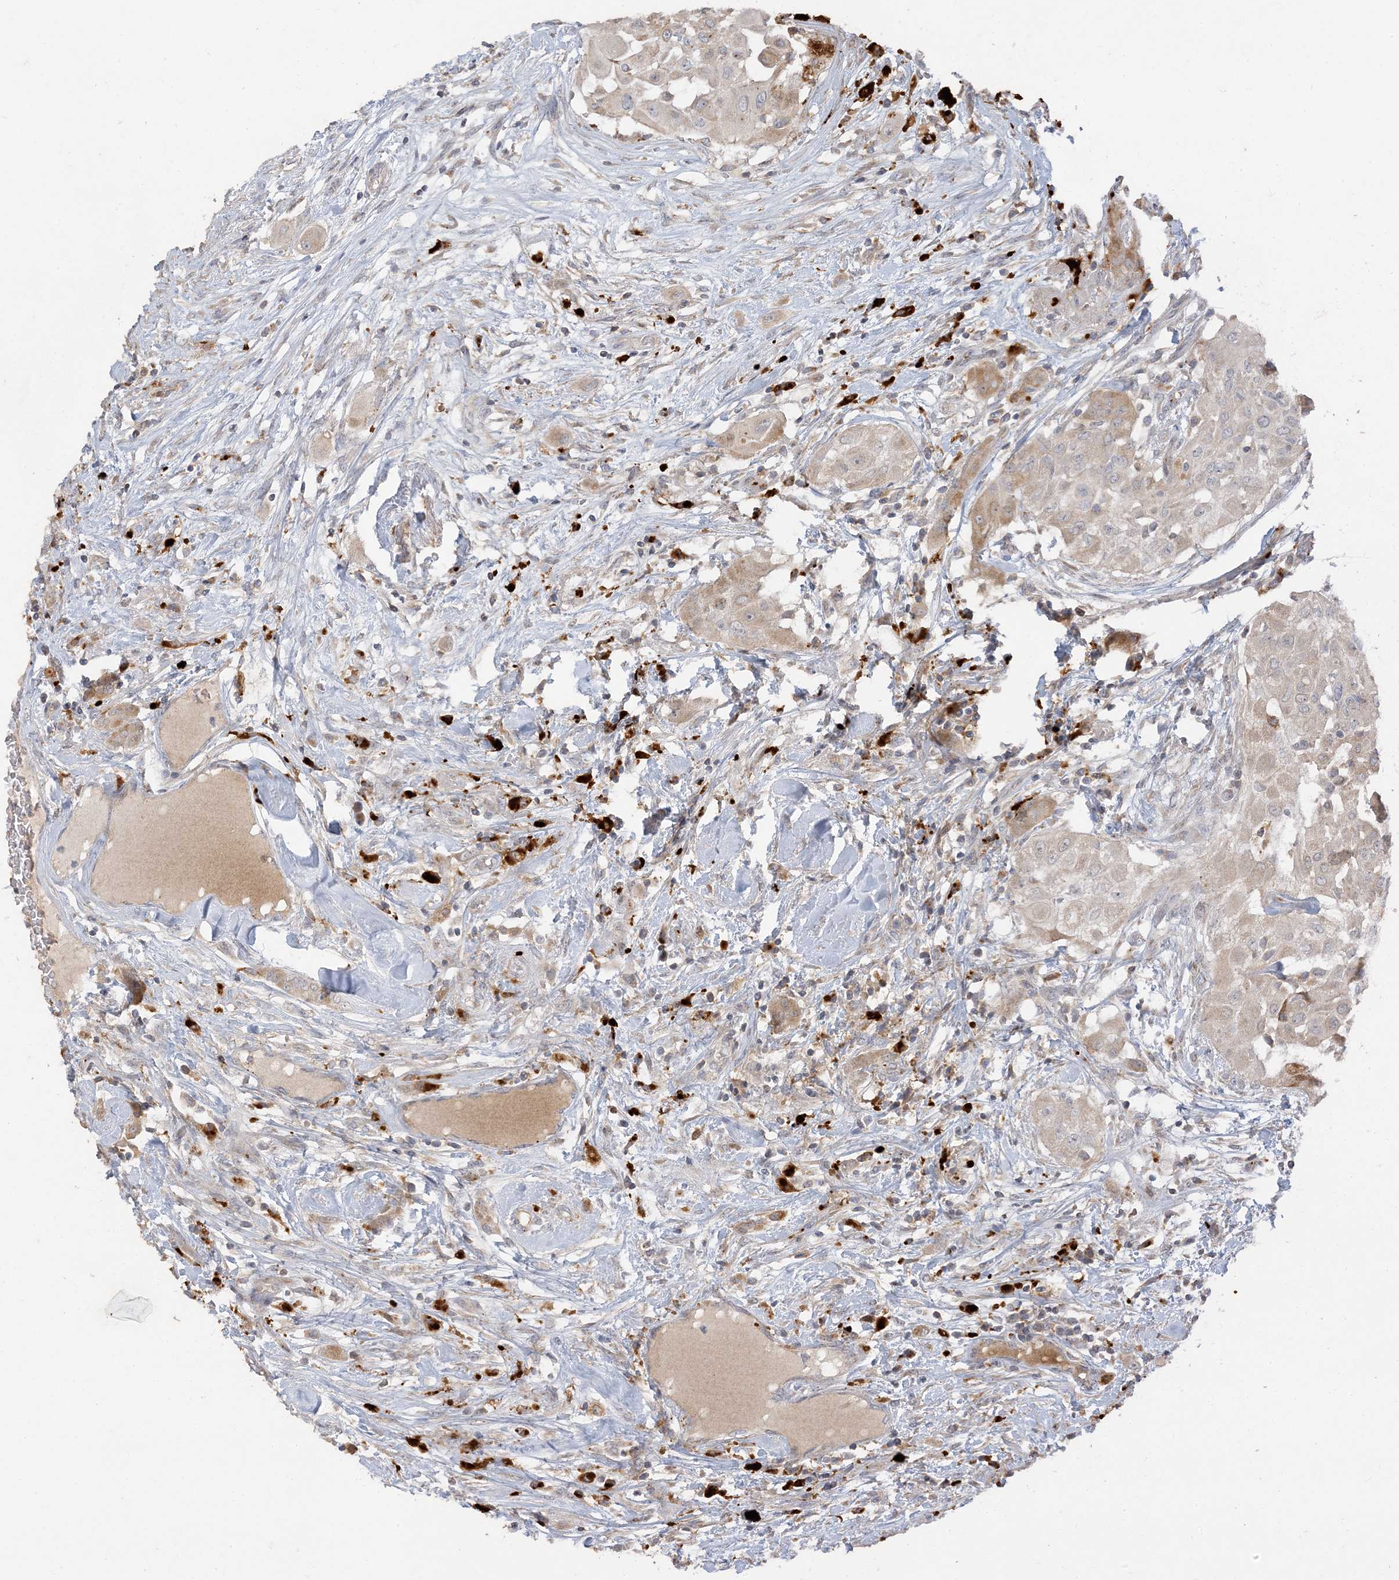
{"staining": {"intensity": "moderate", "quantity": ">75%", "location": "cytoplasmic/membranous"}, "tissue": "thyroid cancer", "cell_type": "Tumor cells", "image_type": "cancer", "snomed": [{"axis": "morphology", "description": "Papillary adenocarcinoma, NOS"}, {"axis": "topography", "description": "Thyroid gland"}], "caption": "Thyroid cancer stained for a protein shows moderate cytoplasmic/membranous positivity in tumor cells.", "gene": "LTN1", "patient": {"sex": "female", "age": 59}}